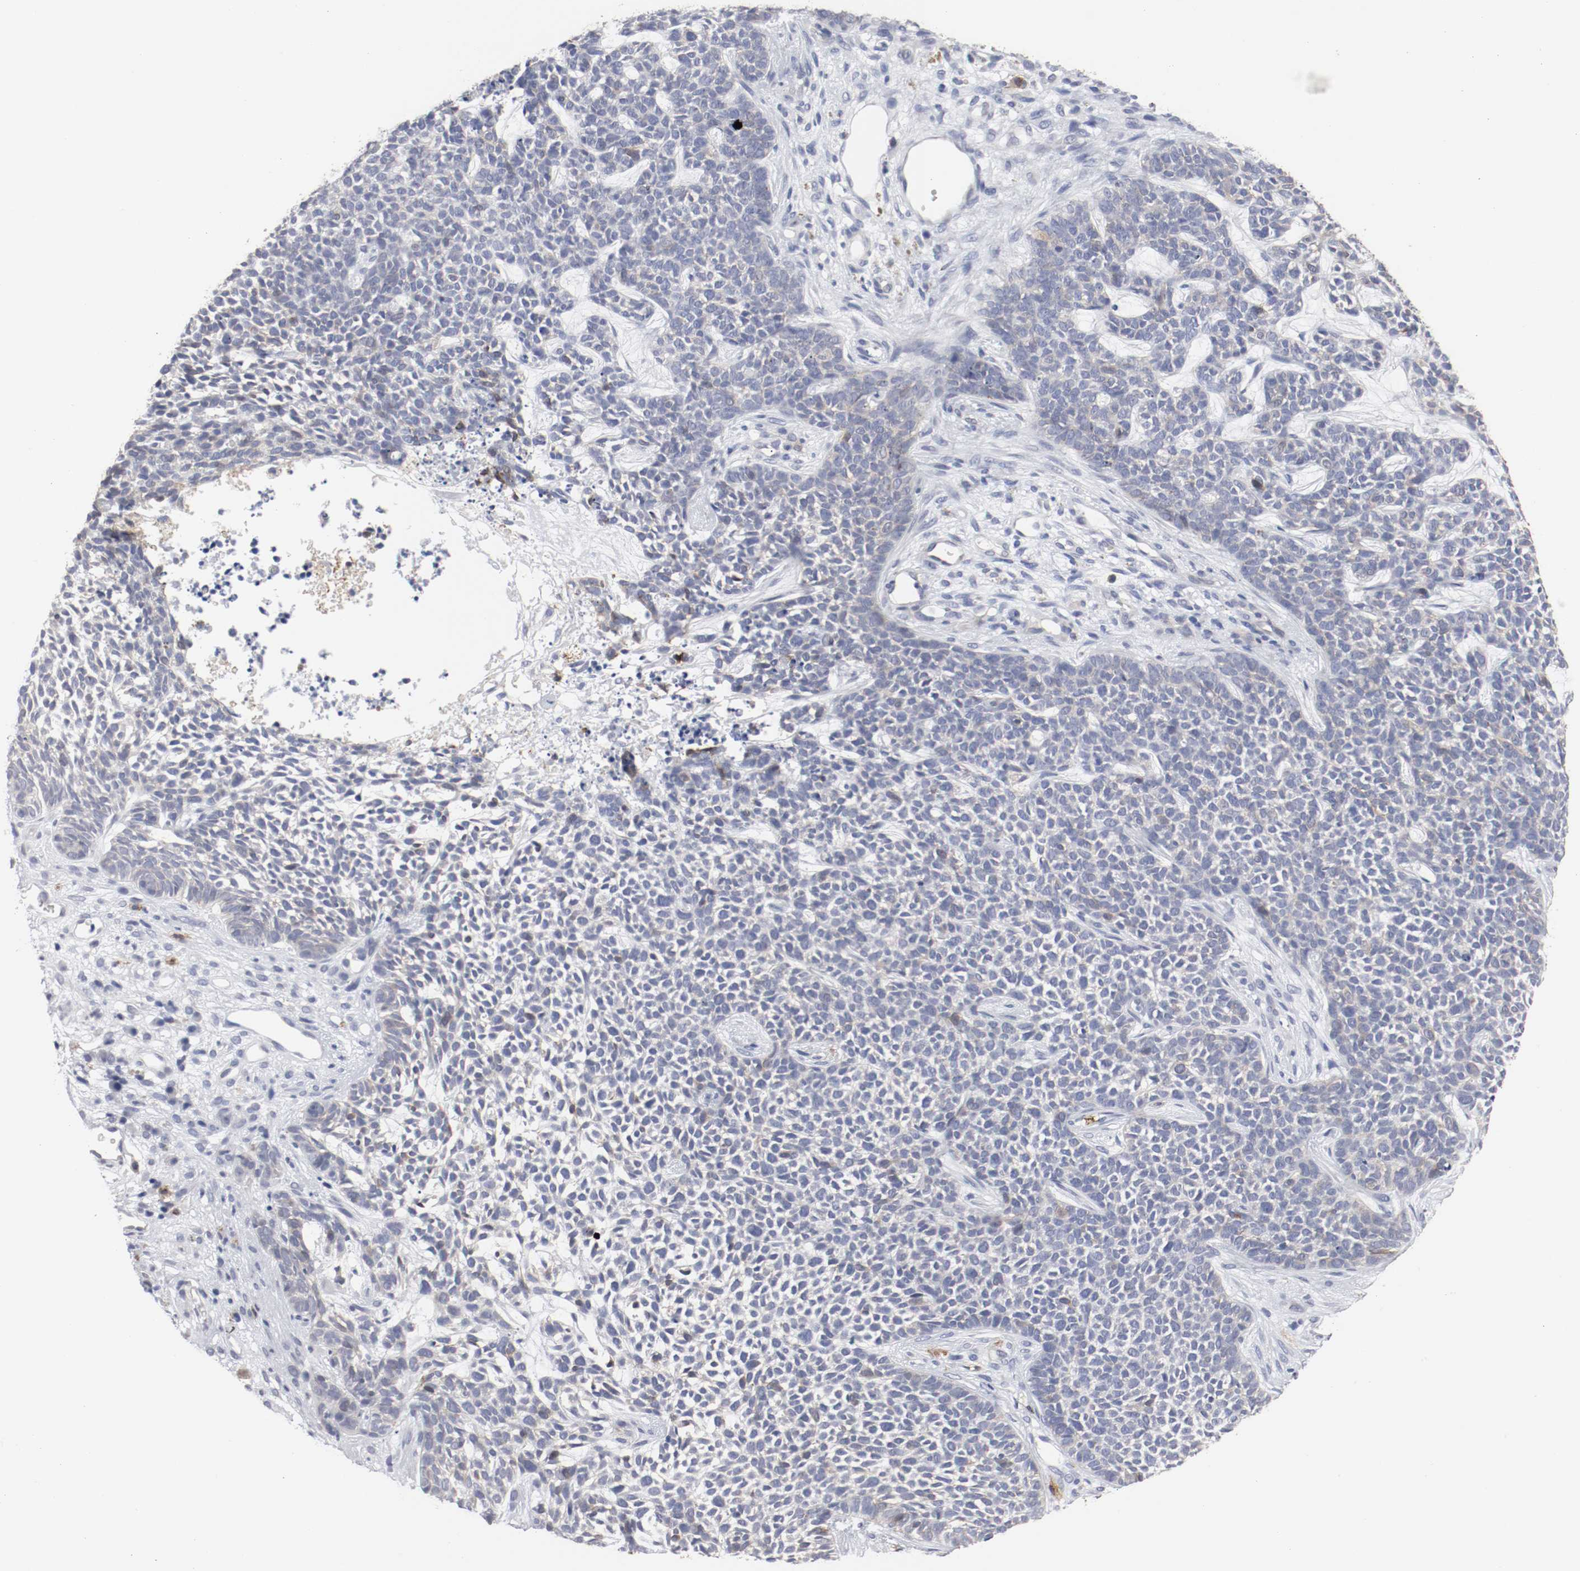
{"staining": {"intensity": "negative", "quantity": "none", "location": "none"}, "tissue": "skin cancer", "cell_type": "Tumor cells", "image_type": "cancer", "snomed": [{"axis": "morphology", "description": "Basal cell carcinoma"}, {"axis": "topography", "description": "Skin"}], "caption": "This is an IHC micrograph of basal cell carcinoma (skin). There is no staining in tumor cells.", "gene": "KIT", "patient": {"sex": "female", "age": 84}}